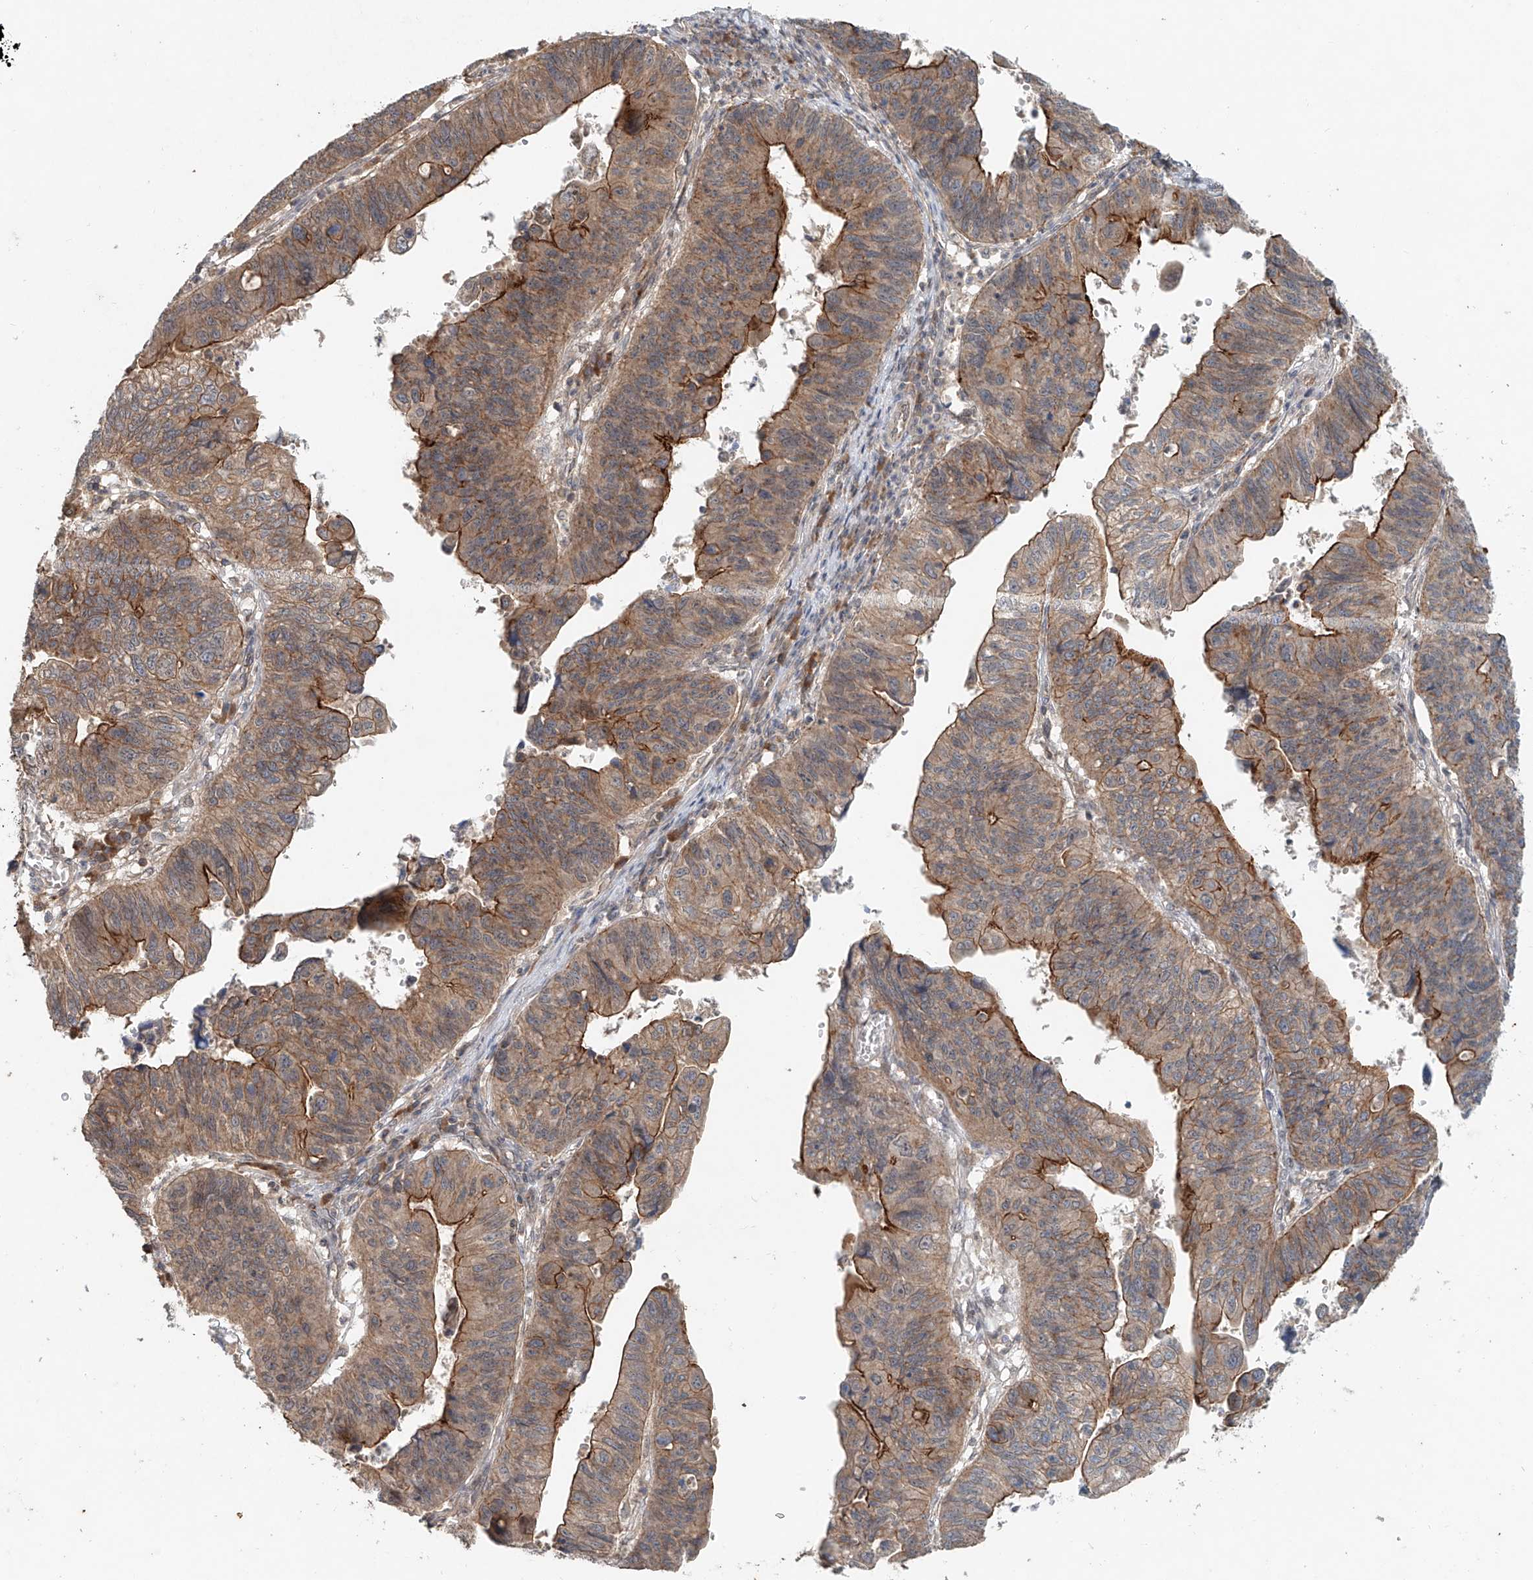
{"staining": {"intensity": "moderate", "quantity": ">75%", "location": "cytoplasmic/membranous"}, "tissue": "stomach cancer", "cell_type": "Tumor cells", "image_type": "cancer", "snomed": [{"axis": "morphology", "description": "Adenocarcinoma, NOS"}, {"axis": "topography", "description": "Stomach"}], "caption": "Brown immunohistochemical staining in adenocarcinoma (stomach) shows moderate cytoplasmic/membranous positivity in approximately >75% of tumor cells.", "gene": "IER5", "patient": {"sex": "male", "age": 59}}